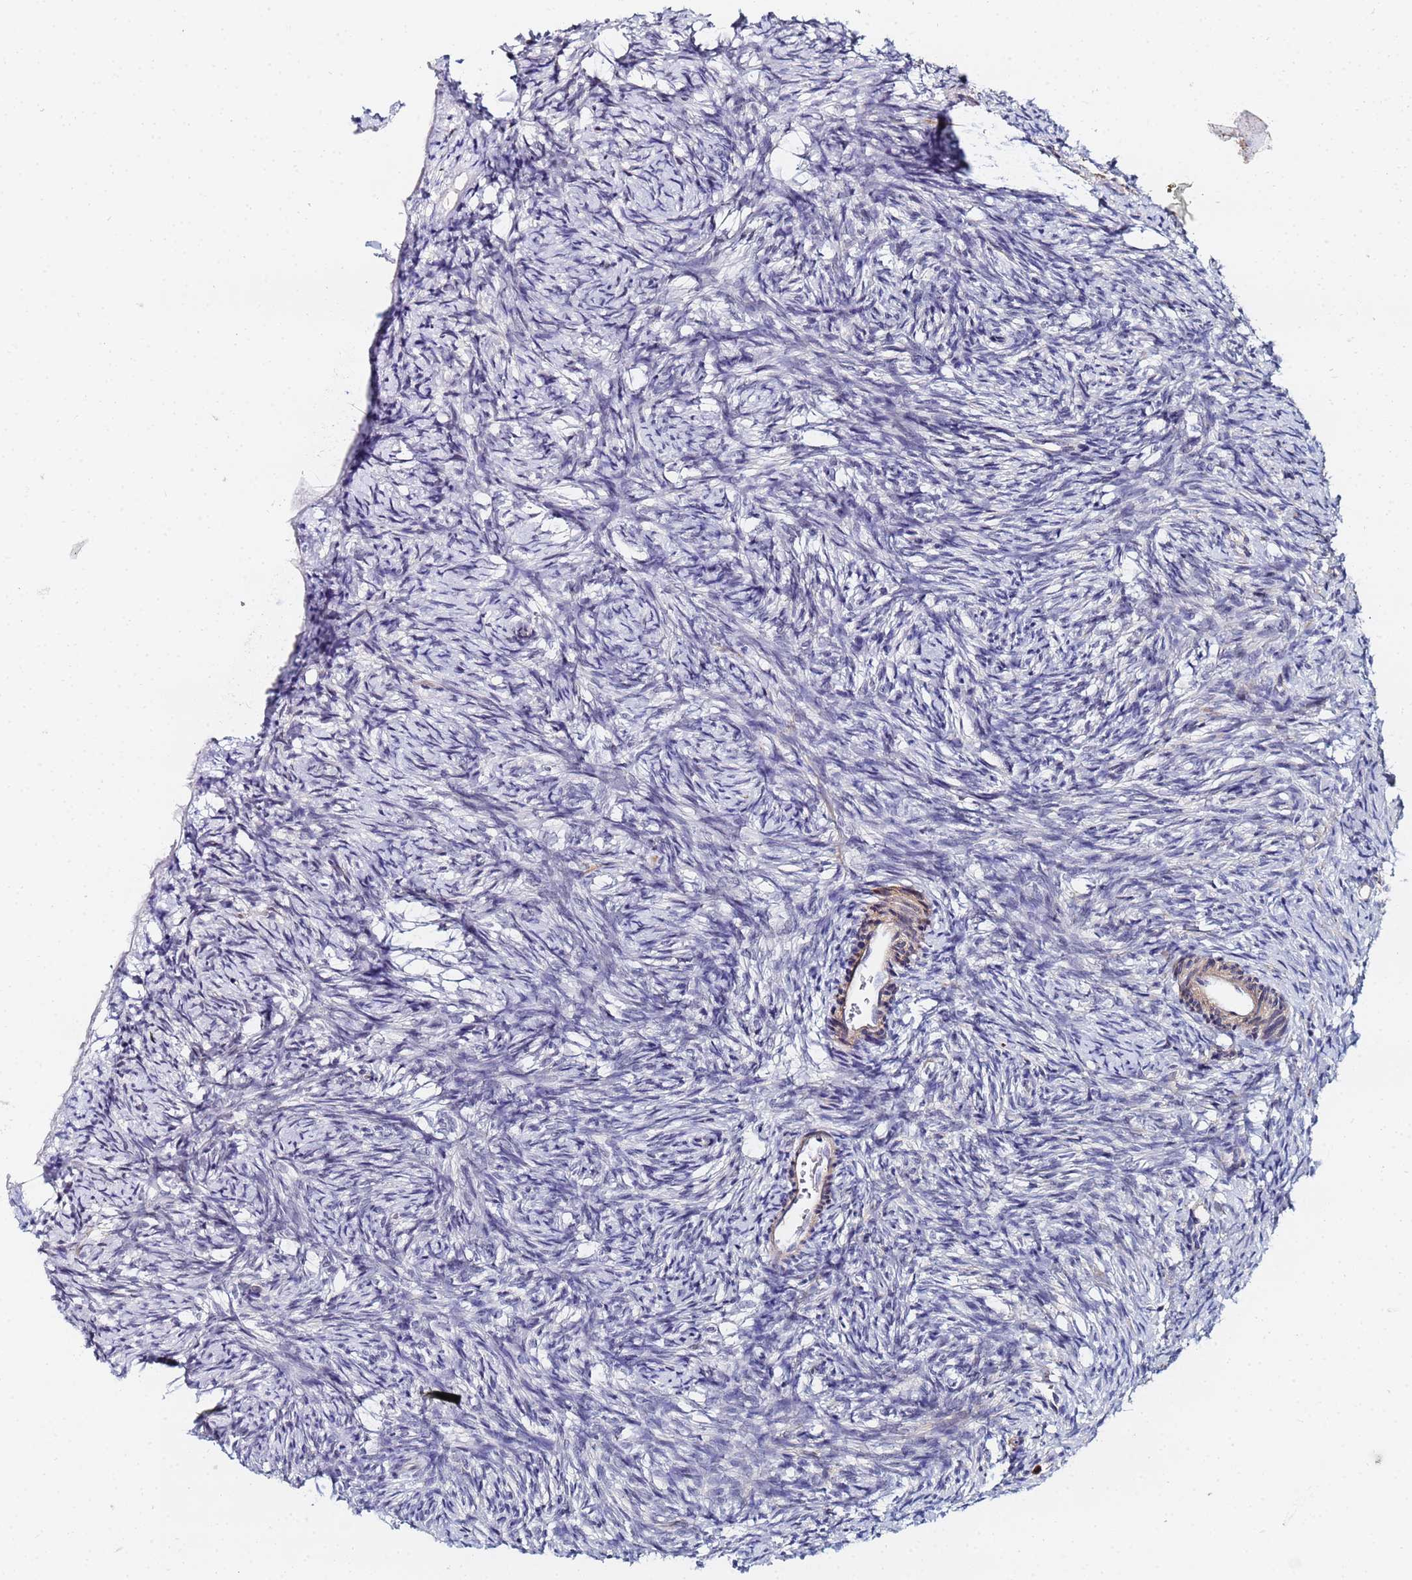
{"staining": {"intensity": "negative", "quantity": "none", "location": "none"}, "tissue": "ovary", "cell_type": "Ovarian stroma cells", "image_type": "normal", "snomed": [{"axis": "morphology", "description": "Normal tissue, NOS"}, {"axis": "topography", "description": "Ovary"}], "caption": "Ovarian stroma cells show no significant protein positivity in benign ovary. The staining was performed using DAB to visualize the protein expression in brown, while the nuclei were stained in blue with hematoxylin (Magnification: 20x).", "gene": "MTCL1", "patient": {"sex": "female", "age": 51}}